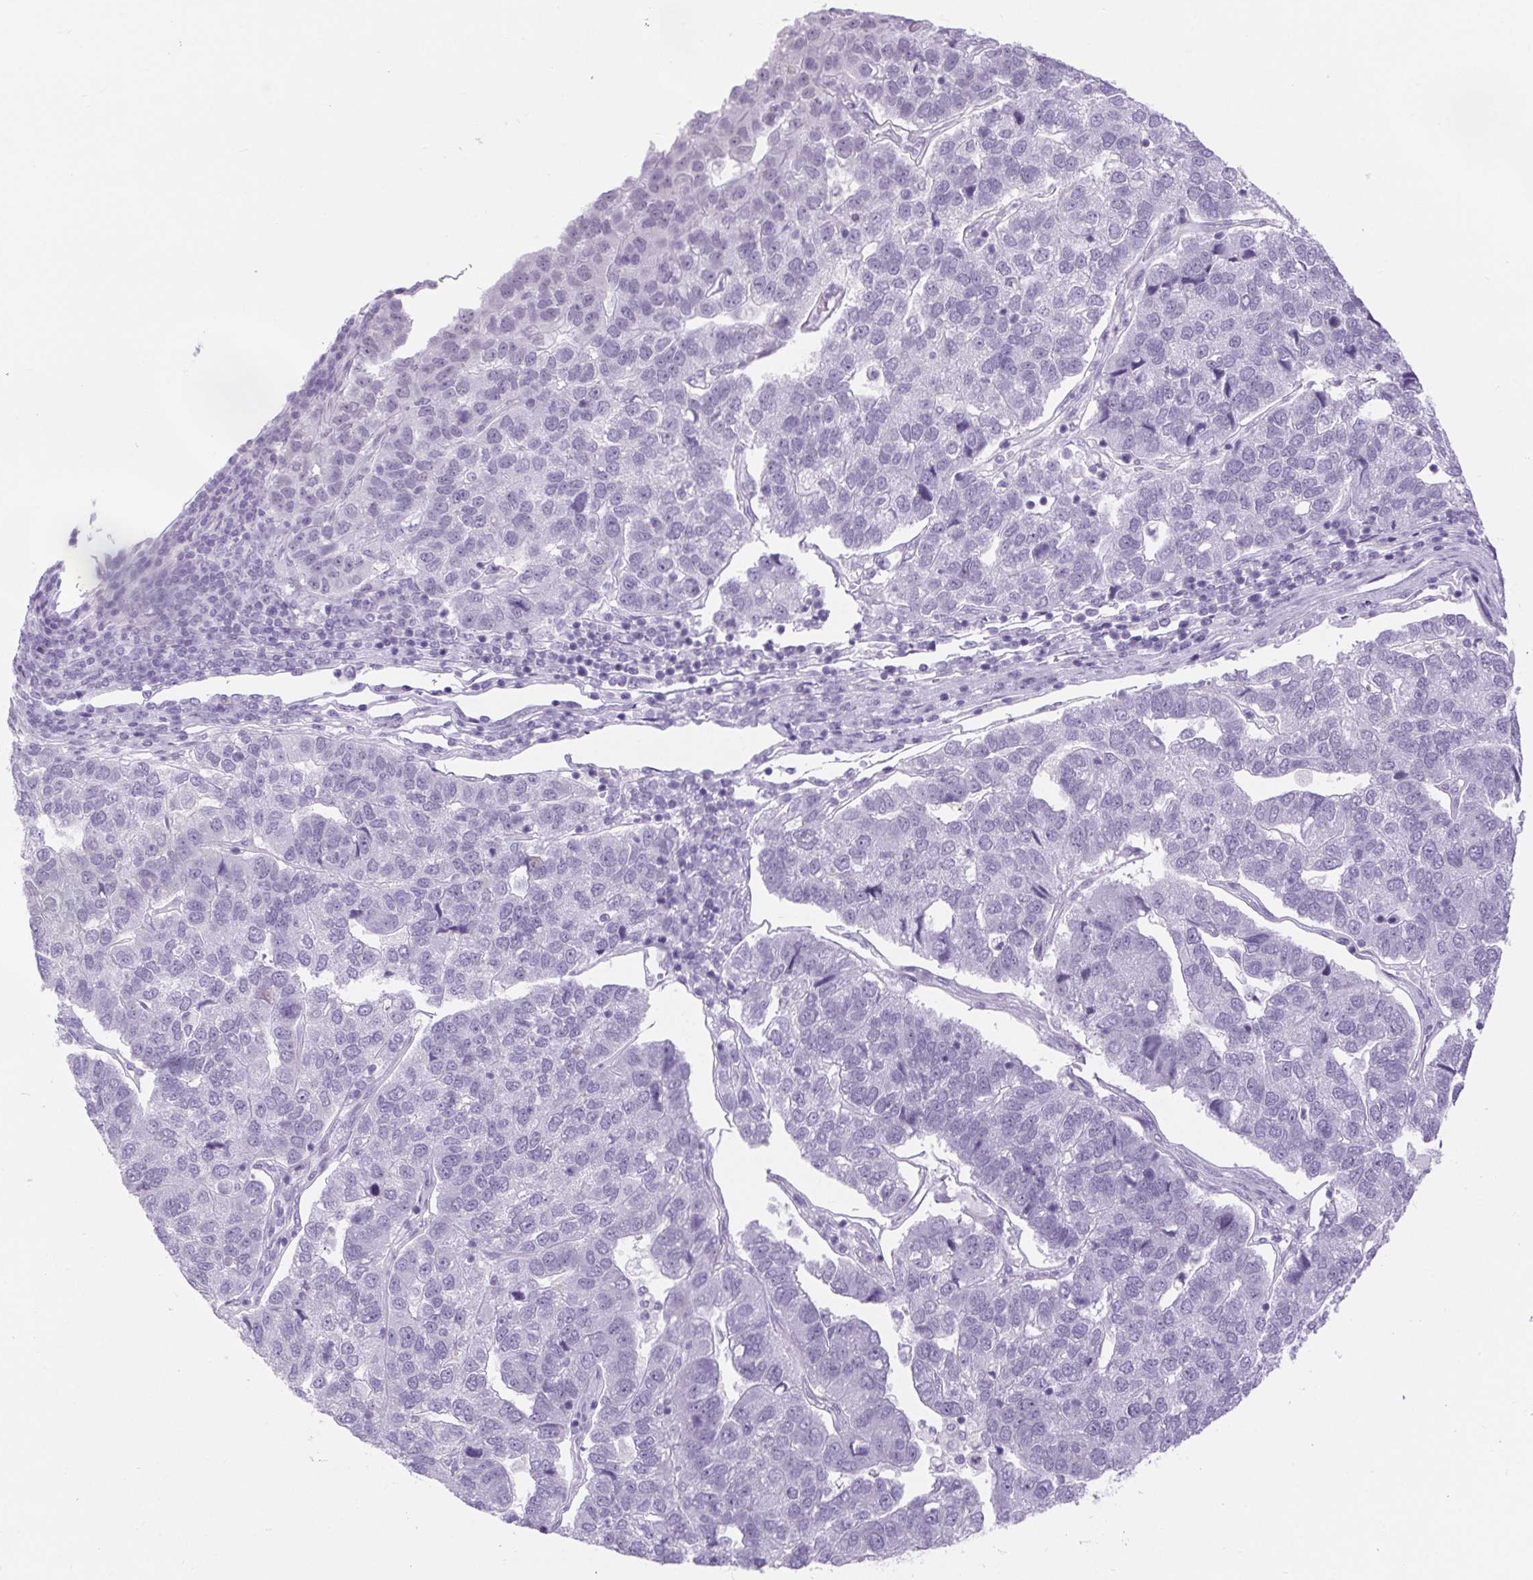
{"staining": {"intensity": "negative", "quantity": "none", "location": "none"}, "tissue": "pancreatic cancer", "cell_type": "Tumor cells", "image_type": "cancer", "snomed": [{"axis": "morphology", "description": "Adenocarcinoma, NOS"}, {"axis": "topography", "description": "Pancreas"}], "caption": "High magnification brightfield microscopy of adenocarcinoma (pancreatic) stained with DAB (brown) and counterstained with hematoxylin (blue): tumor cells show no significant positivity.", "gene": "BCAS1", "patient": {"sex": "female", "age": 61}}